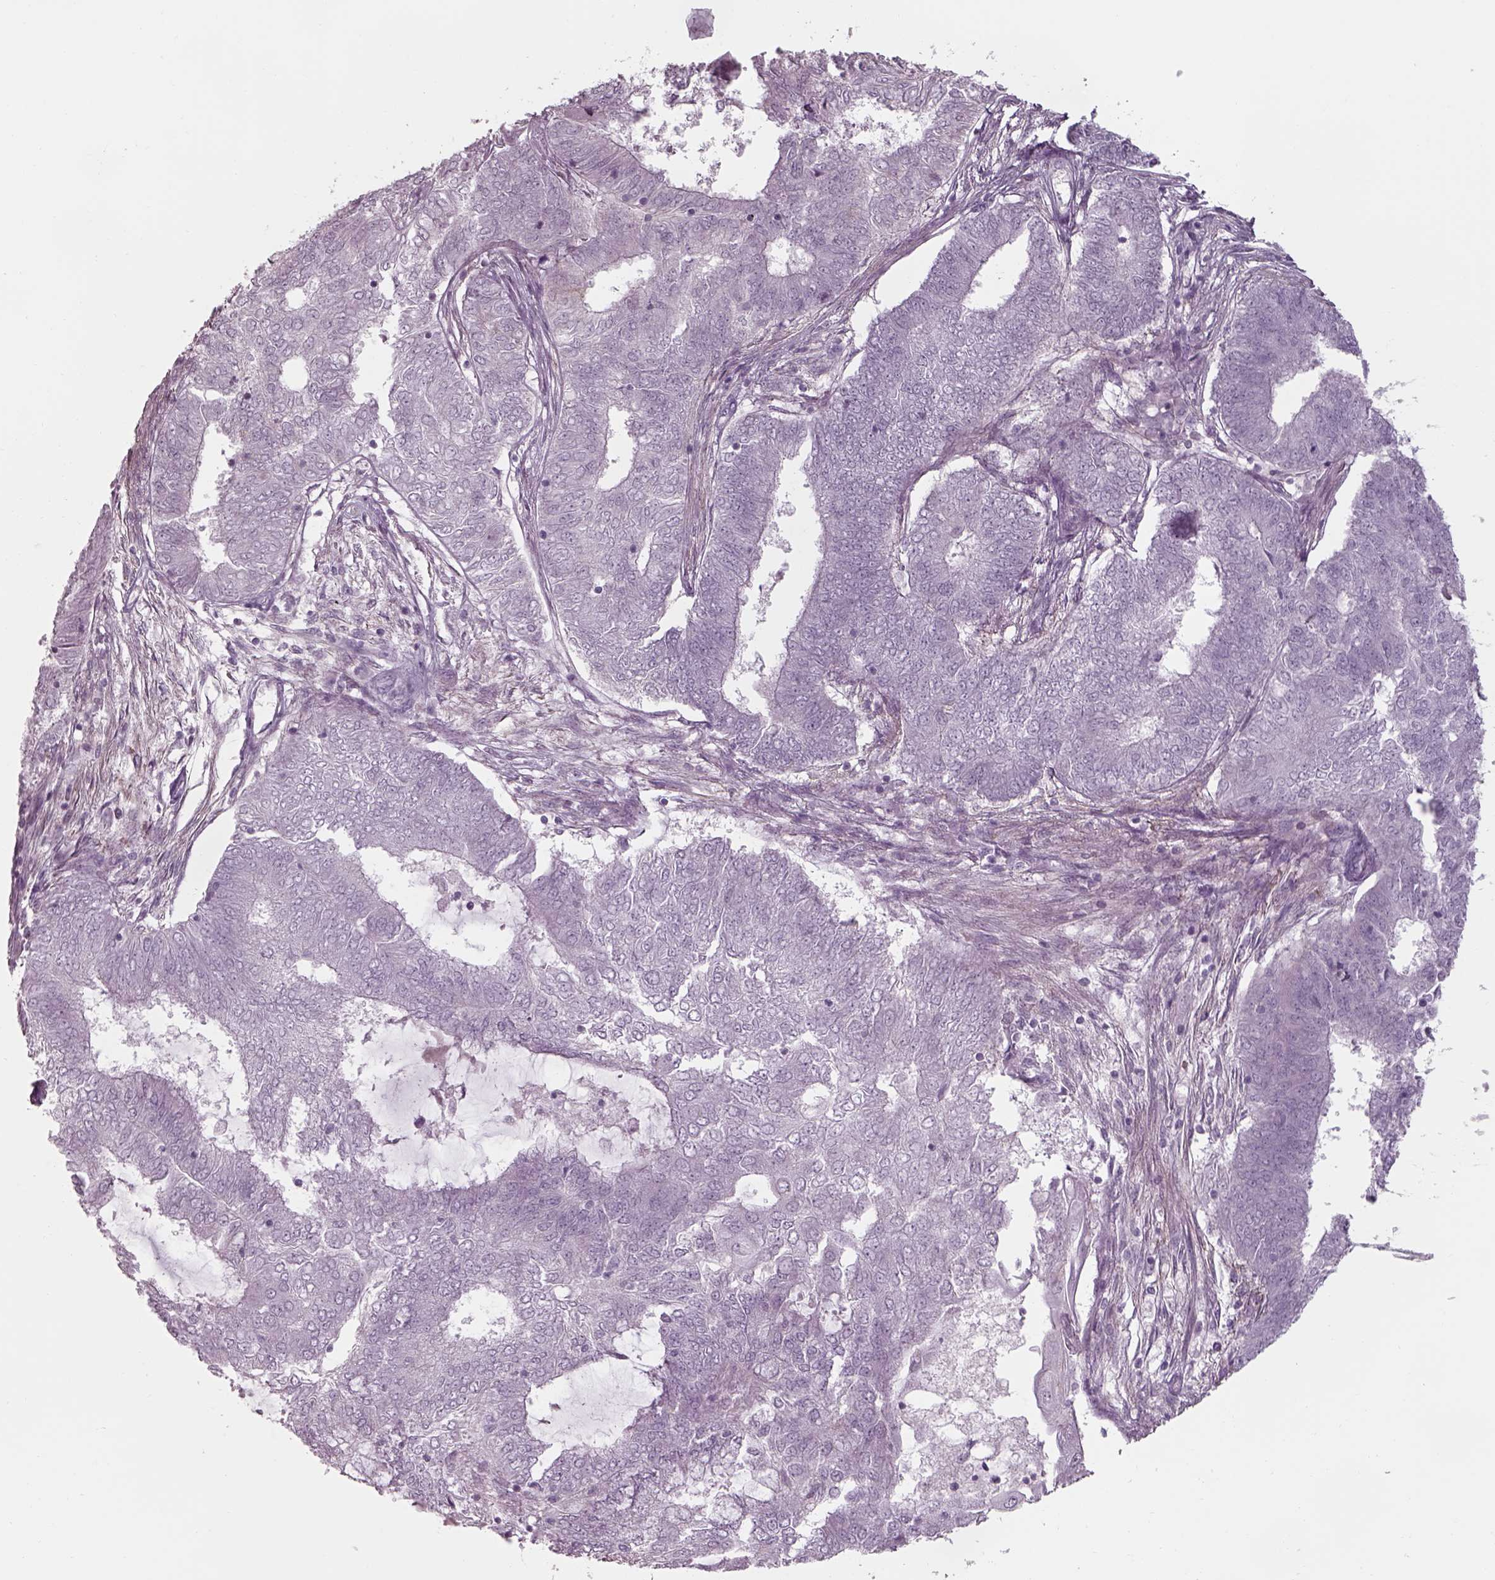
{"staining": {"intensity": "negative", "quantity": "none", "location": "none"}, "tissue": "endometrial cancer", "cell_type": "Tumor cells", "image_type": "cancer", "snomed": [{"axis": "morphology", "description": "Adenocarcinoma, NOS"}, {"axis": "topography", "description": "Endometrium"}], "caption": "The immunohistochemistry histopathology image has no significant positivity in tumor cells of adenocarcinoma (endometrial) tissue.", "gene": "SEPTIN14", "patient": {"sex": "female", "age": 62}}